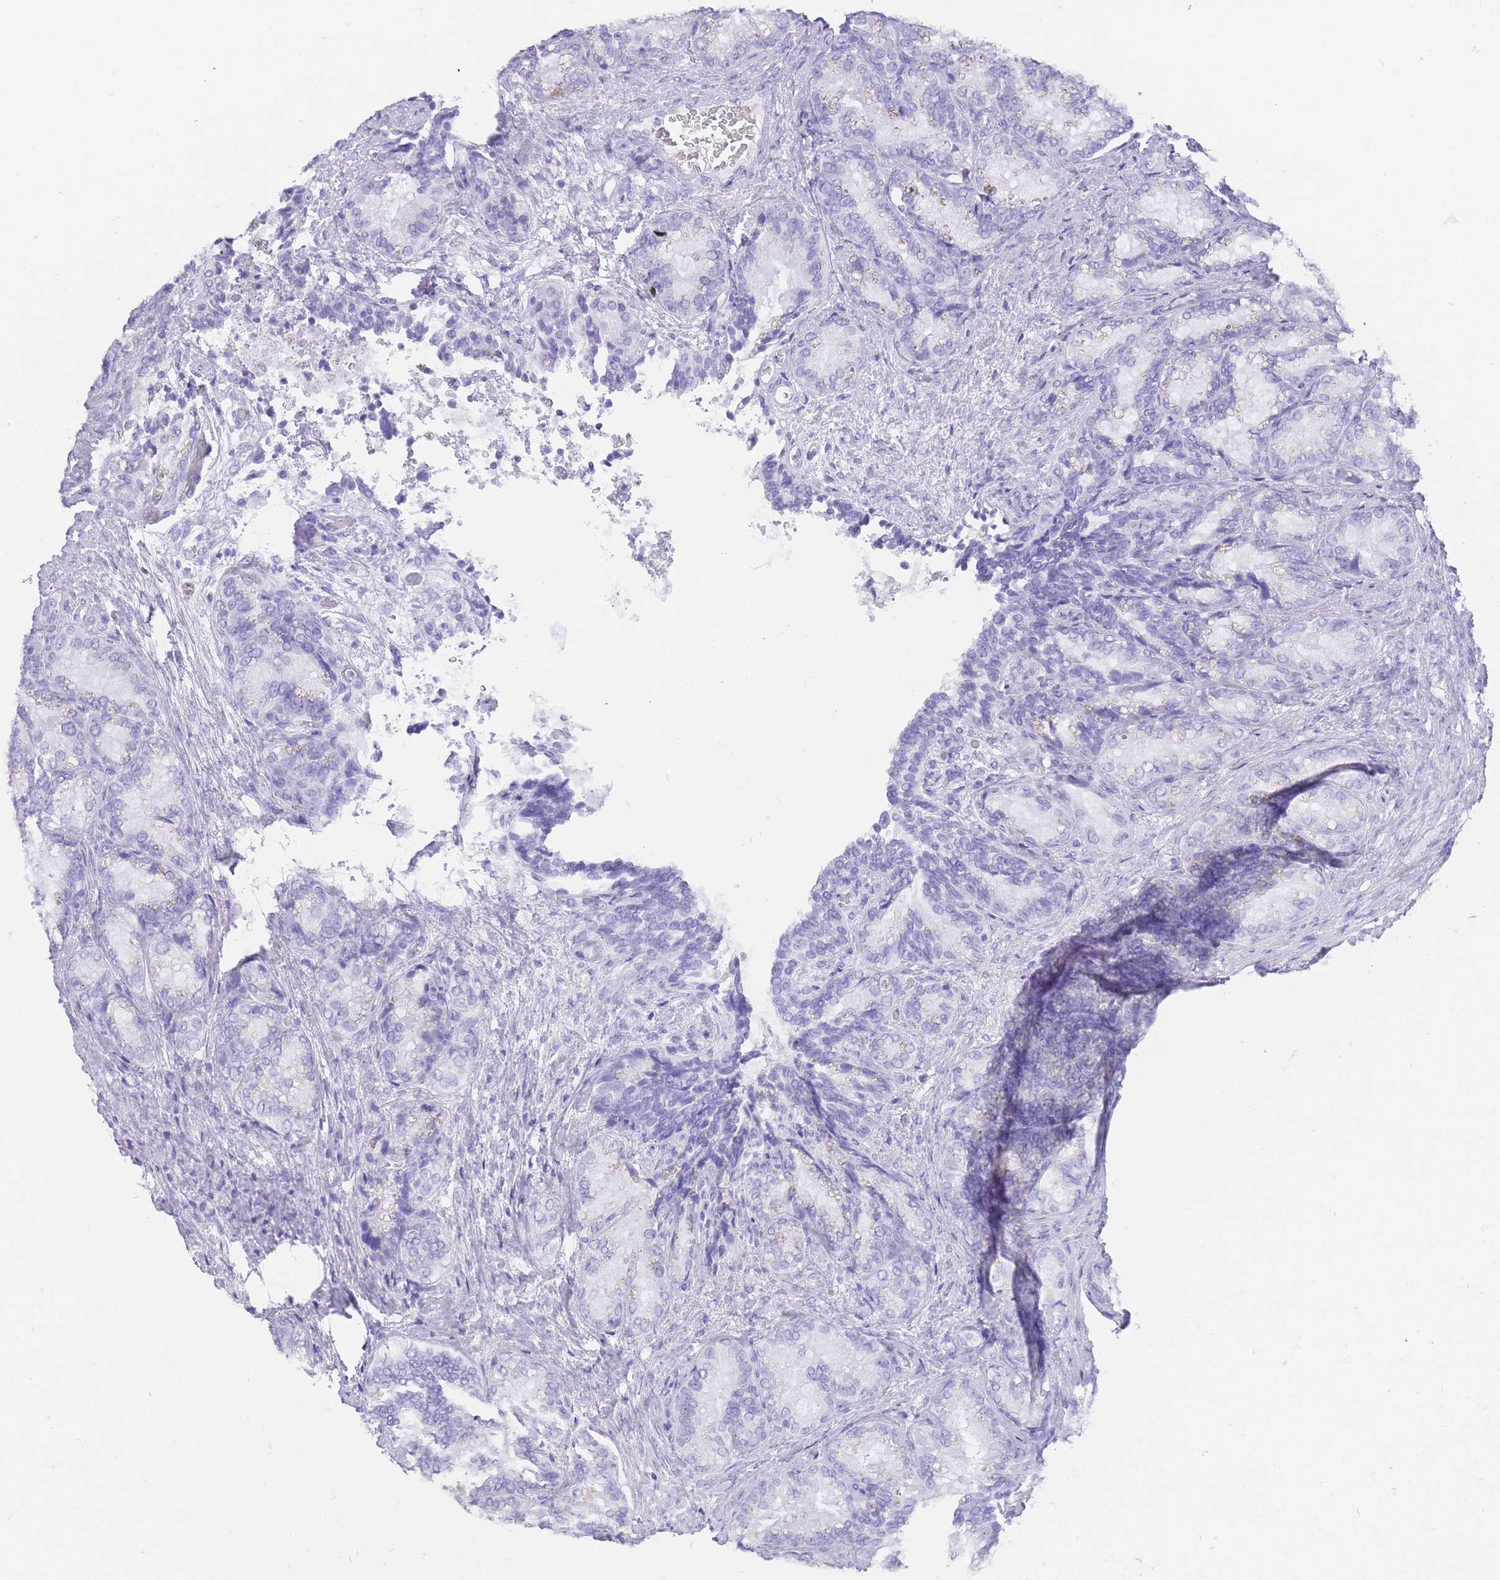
{"staining": {"intensity": "negative", "quantity": "none", "location": "none"}, "tissue": "seminal vesicle", "cell_type": "Glandular cells", "image_type": "normal", "snomed": [{"axis": "morphology", "description": "Normal tissue, NOS"}, {"axis": "topography", "description": "Seminal veicle"}], "caption": "Seminal vesicle was stained to show a protein in brown. There is no significant expression in glandular cells. (Stains: DAB (3,3'-diaminobenzidine) immunohistochemistry (IHC) with hematoxylin counter stain, Microscopy: brightfield microscopy at high magnification).", "gene": "ELOA2", "patient": {"sex": "male", "age": 58}}